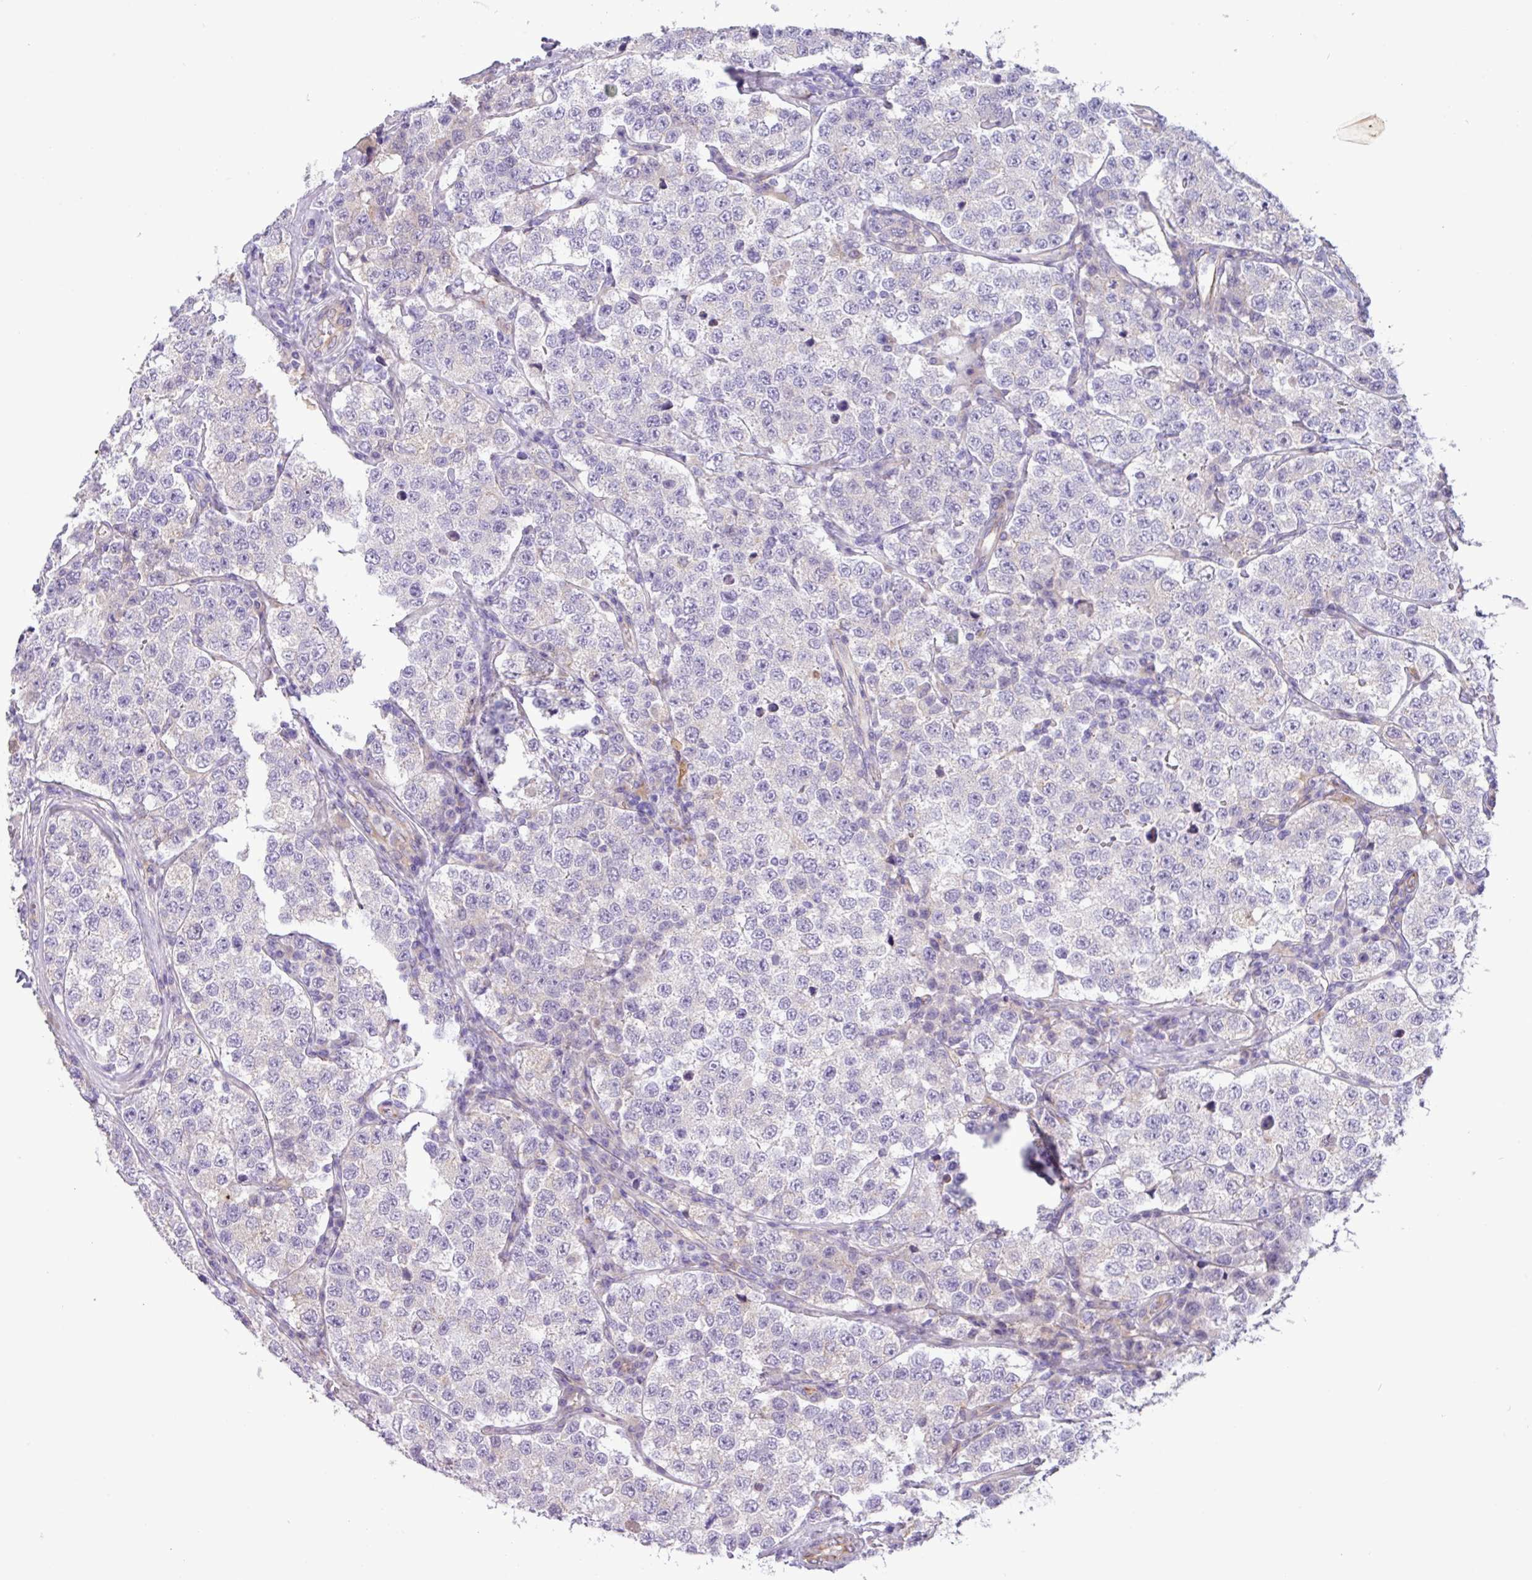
{"staining": {"intensity": "negative", "quantity": "none", "location": "none"}, "tissue": "testis cancer", "cell_type": "Tumor cells", "image_type": "cancer", "snomed": [{"axis": "morphology", "description": "Seminoma, NOS"}, {"axis": "topography", "description": "Testis"}], "caption": "This is an IHC photomicrograph of testis cancer. There is no expression in tumor cells.", "gene": "MRM2", "patient": {"sex": "male", "age": 34}}